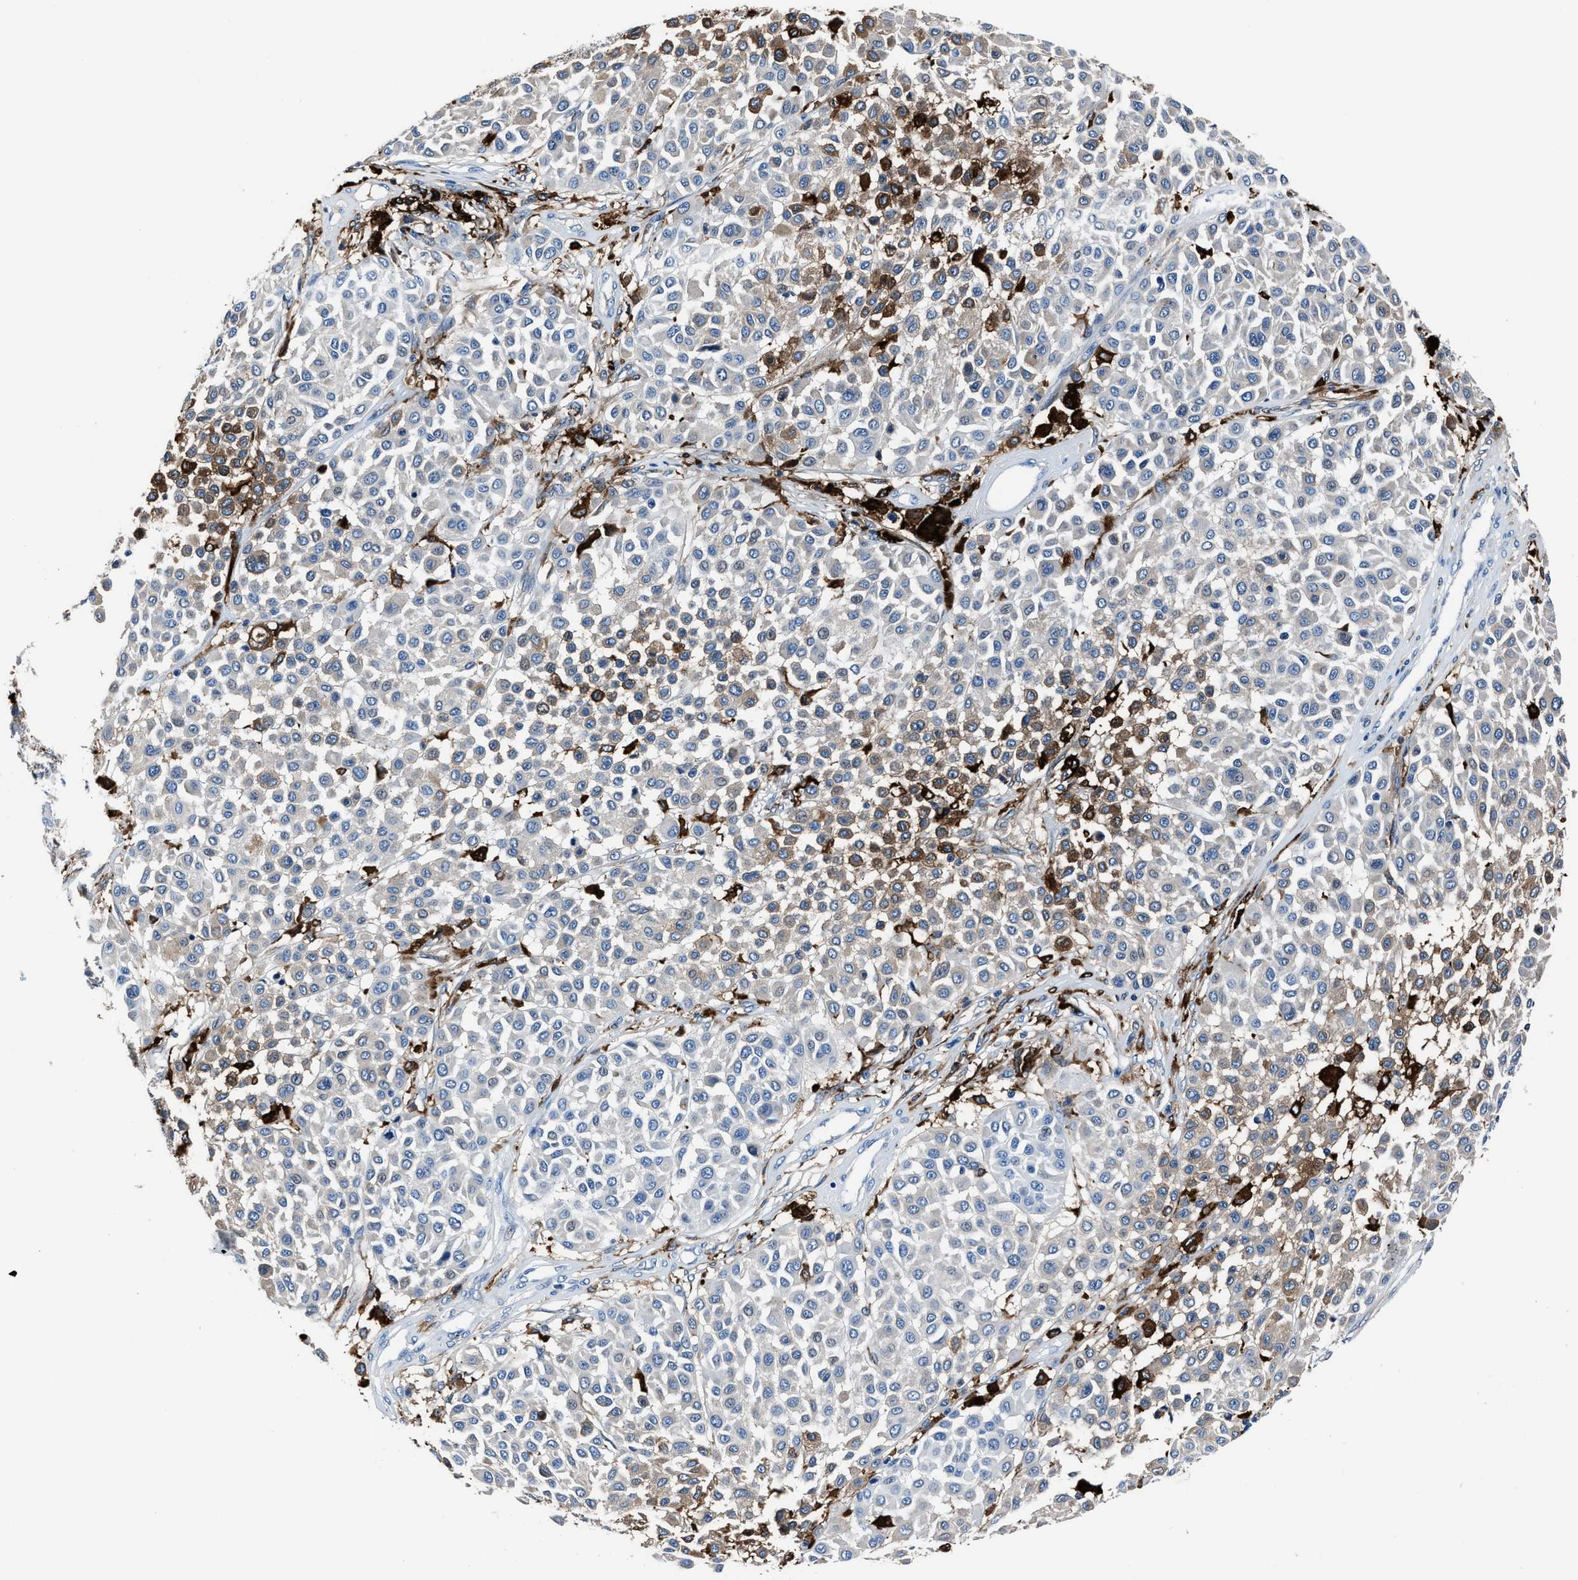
{"staining": {"intensity": "weak", "quantity": "25%-75%", "location": "cytoplasmic/membranous"}, "tissue": "melanoma", "cell_type": "Tumor cells", "image_type": "cancer", "snomed": [{"axis": "morphology", "description": "Malignant melanoma, Metastatic site"}, {"axis": "topography", "description": "Soft tissue"}], "caption": "Immunohistochemical staining of melanoma demonstrates low levels of weak cytoplasmic/membranous protein staining in about 25%-75% of tumor cells.", "gene": "FTL", "patient": {"sex": "male", "age": 41}}